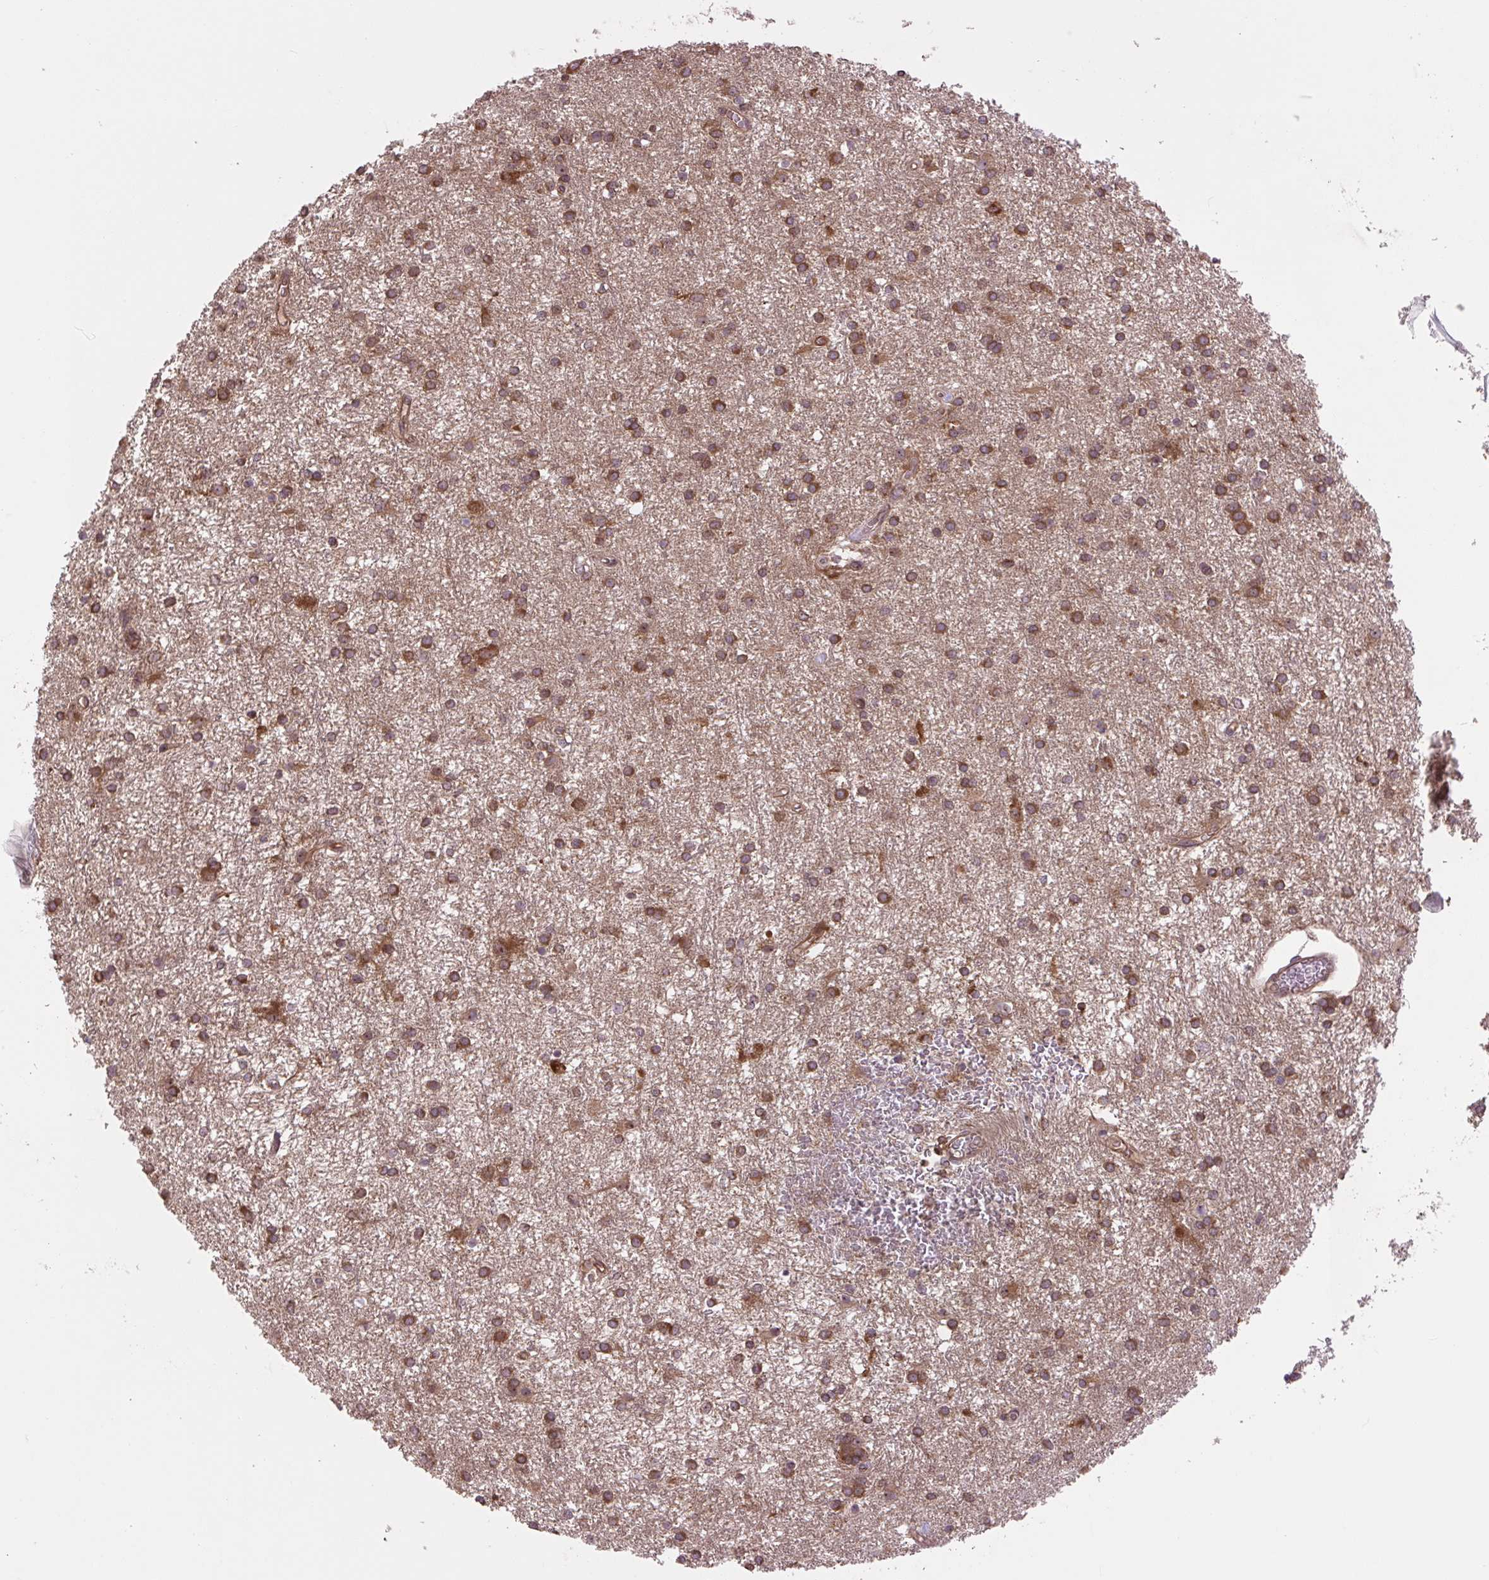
{"staining": {"intensity": "moderate", "quantity": ">75%", "location": "cytoplasmic/membranous"}, "tissue": "glioma", "cell_type": "Tumor cells", "image_type": "cancer", "snomed": [{"axis": "morphology", "description": "Glioma, malignant, High grade"}, {"axis": "topography", "description": "Brain"}], "caption": "Immunohistochemistry (IHC) of human glioma exhibits medium levels of moderate cytoplasmic/membranous expression in approximately >75% of tumor cells.", "gene": "PLCG1", "patient": {"sex": "female", "age": 50}}